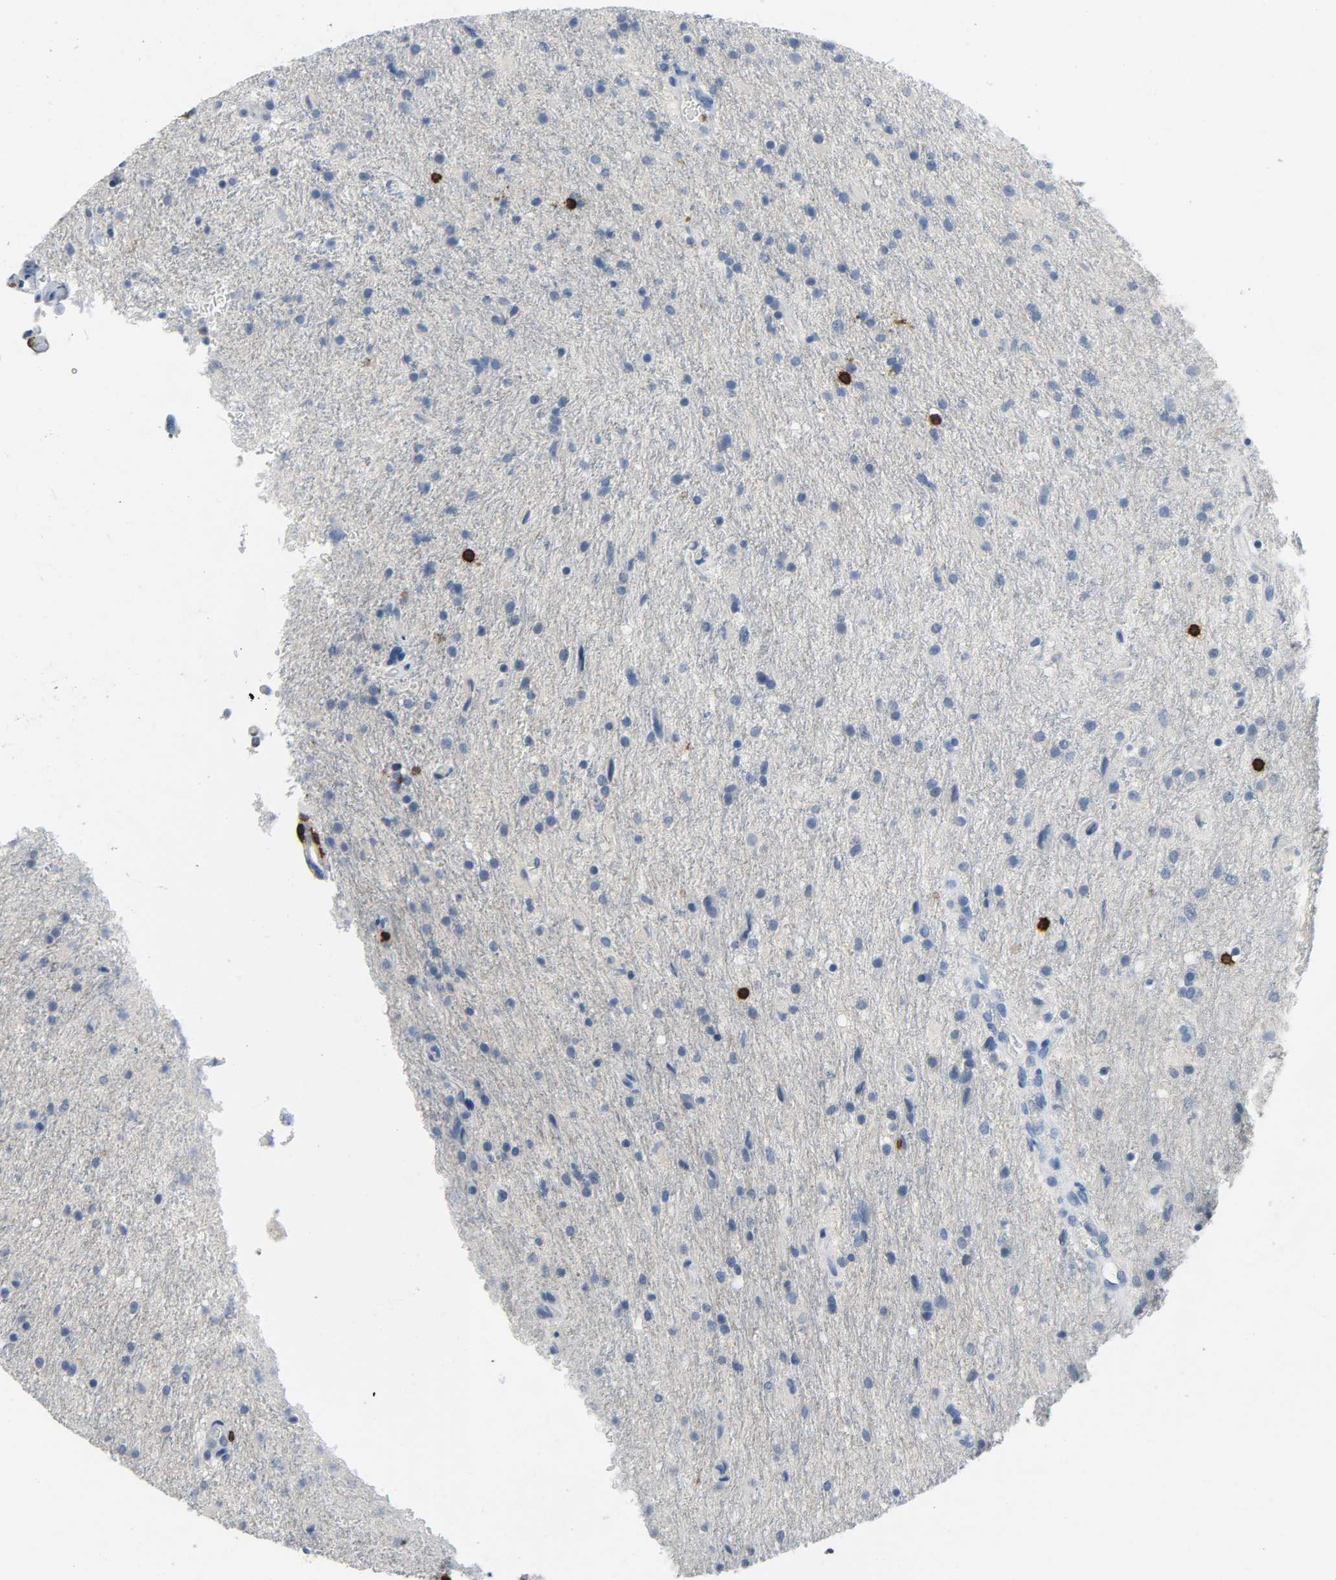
{"staining": {"intensity": "negative", "quantity": "none", "location": "none"}, "tissue": "glioma", "cell_type": "Tumor cells", "image_type": "cancer", "snomed": [{"axis": "morphology", "description": "Normal tissue, NOS"}, {"axis": "morphology", "description": "Glioma, malignant, High grade"}, {"axis": "topography", "description": "Cerebral cortex"}], "caption": "Immunohistochemistry photomicrograph of neoplastic tissue: glioma stained with DAB reveals no significant protein positivity in tumor cells.", "gene": "LCK", "patient": {"sex": "male", "age": 56}}